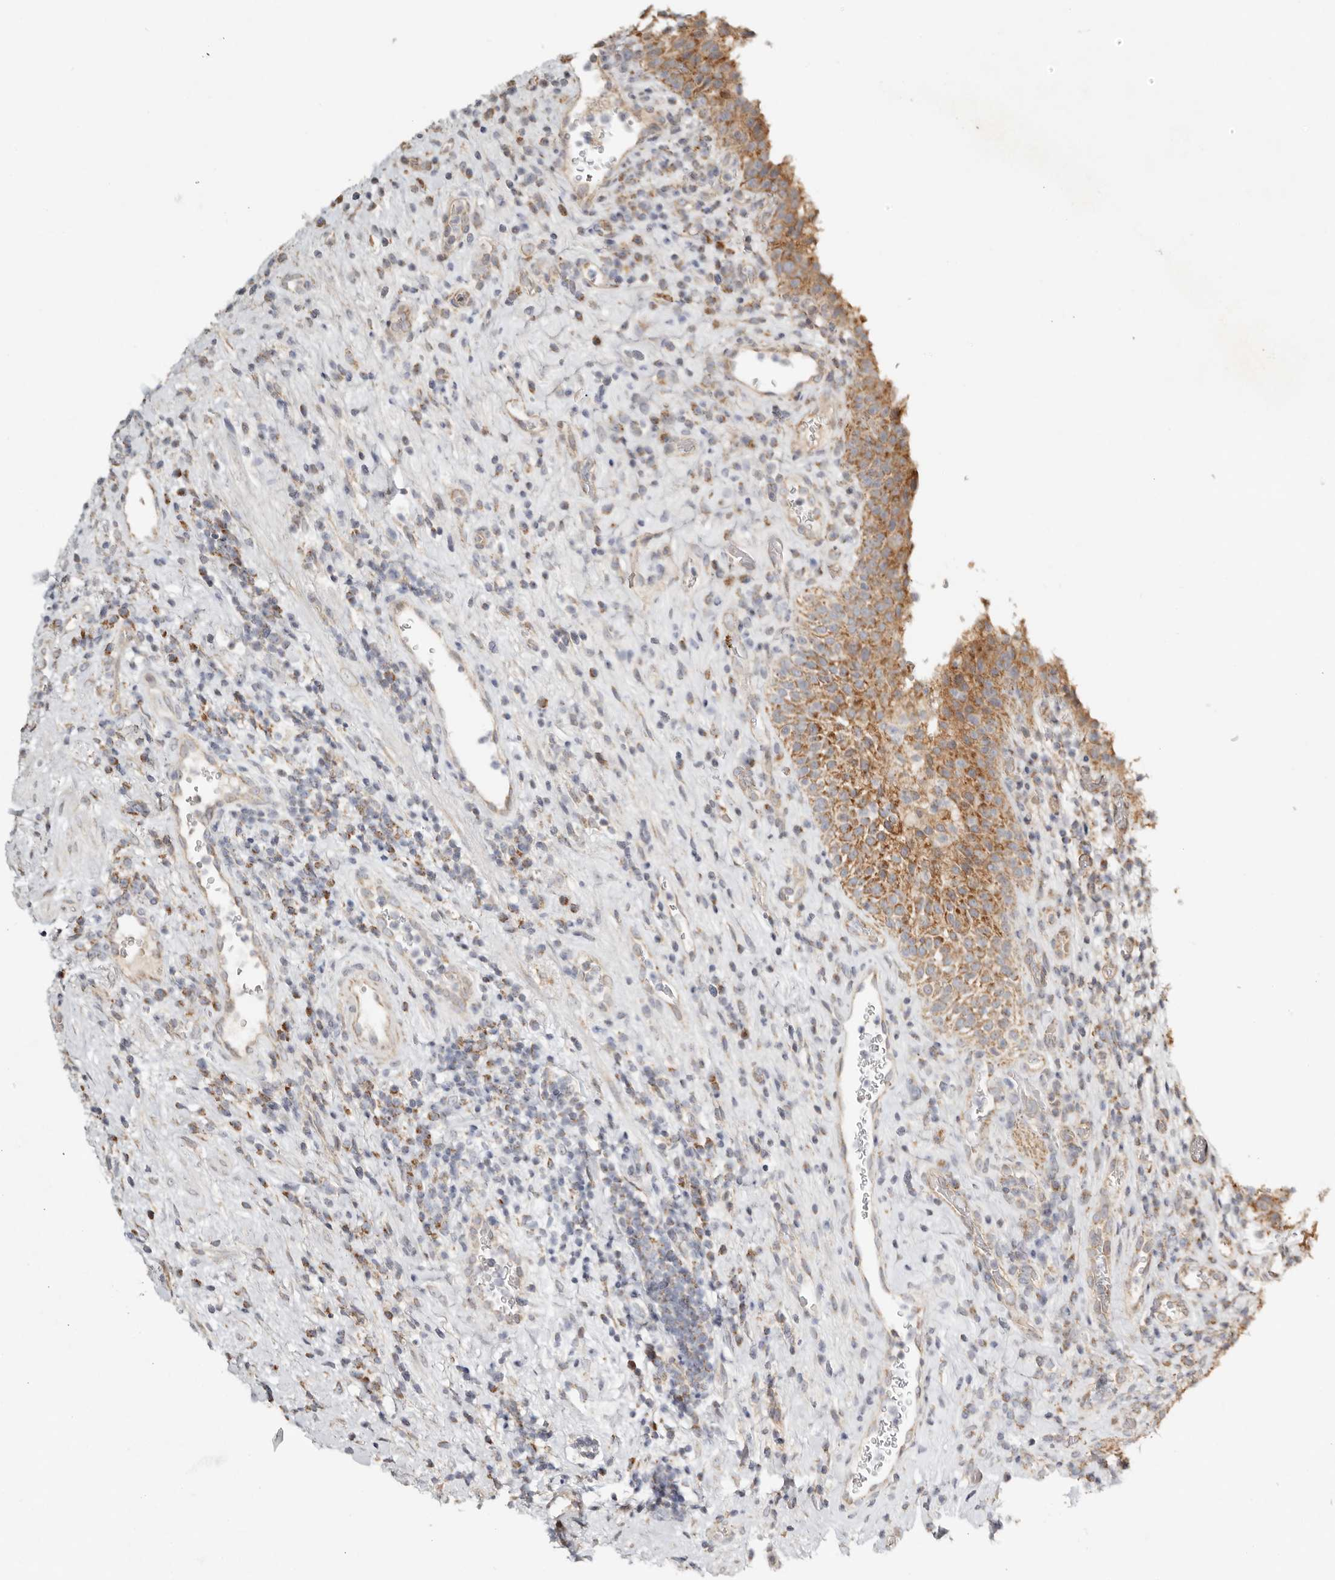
{"staining": {"intensity": "moderate", "quantity": ">75%", "location": "cytoplasmic/membranous"}, "tissue": "urinary bladder", "cell_type": "Urothelial cells", "image_type": "normal", "snomed": [{"axis": "morphology", "description": "Normal tissue, NOS"}, {"axis": "morphology", "description": "Inflammation, NOS"}, {"axis": "topography", "description": "Urinary bladder"}], "caption": "Immunohistochemistry (DAB) staining of benign human urinary bladder demonstrates moderate cytoplasmic/membranous protein expression in approximately >75% of urothelial cells. (IHC, brightfield microscopy, high magnification).", "gene": "KDF1", "patient": {"sex": "female", "age": 75}}